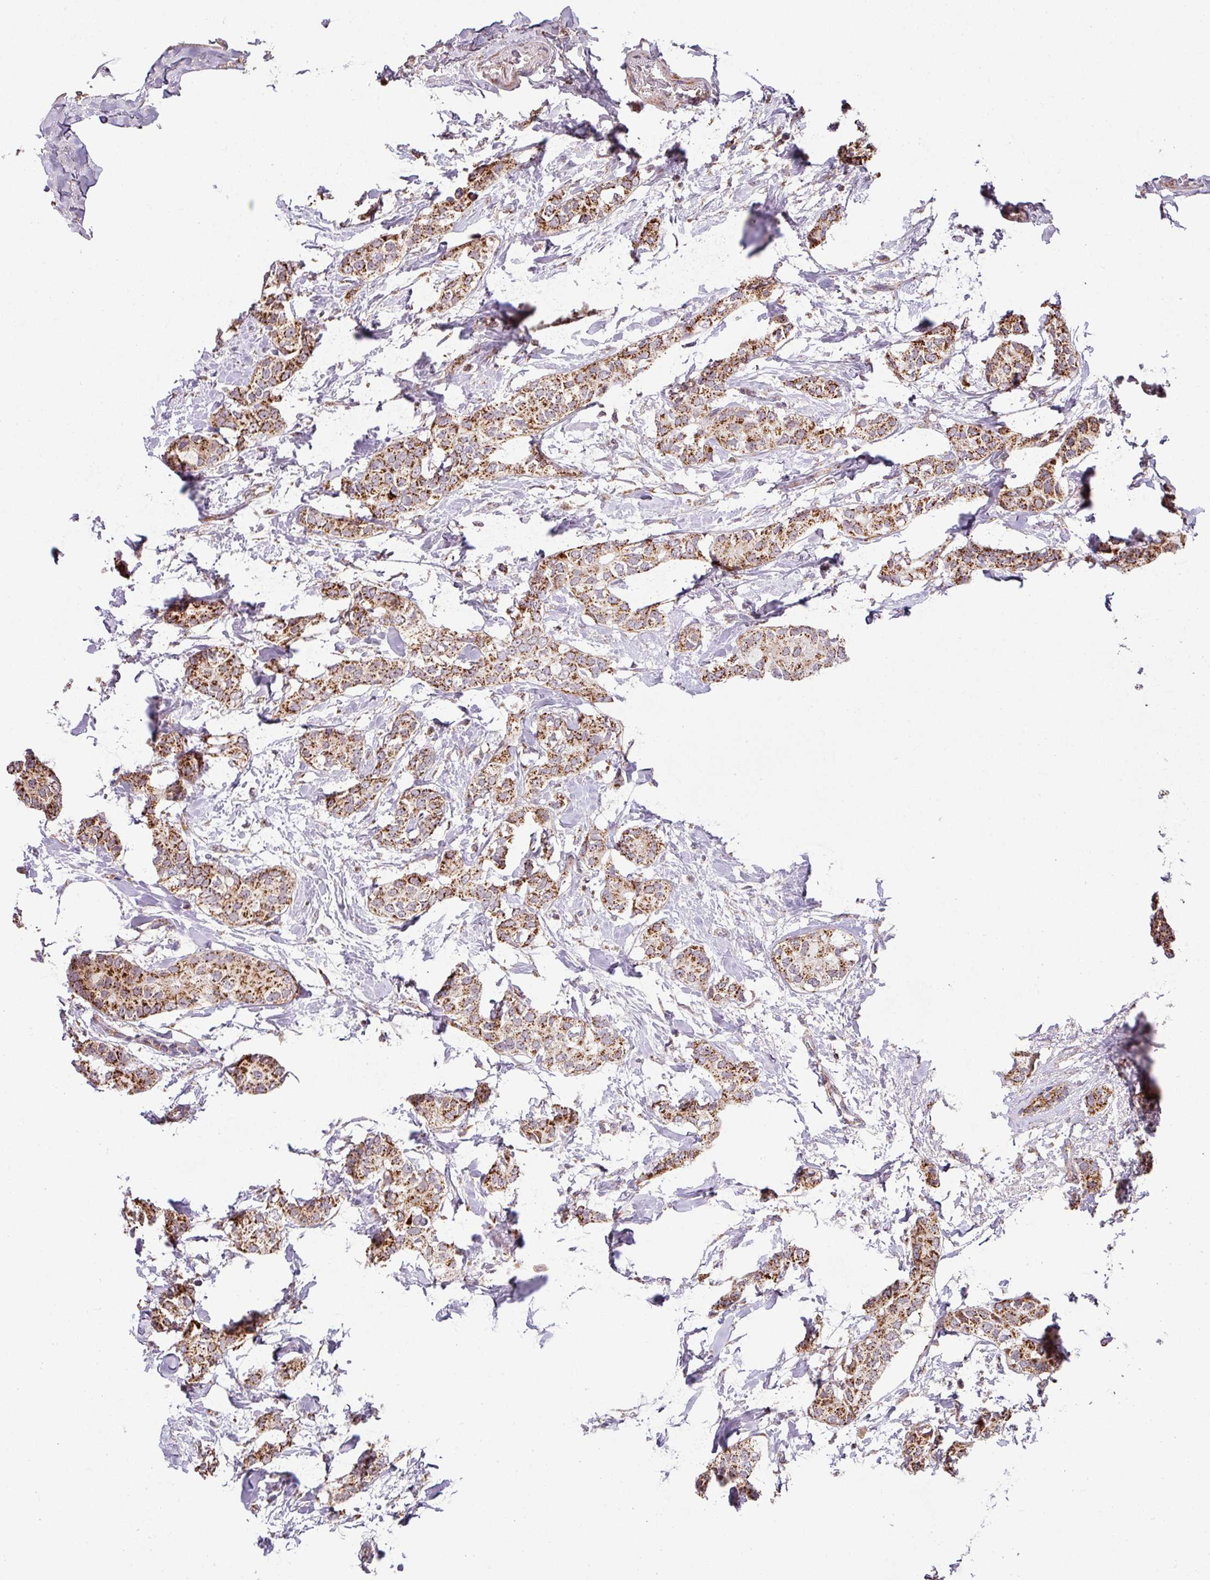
{"staining": {"intensity": "strong", "quantity": ">75%", "location": "cytoplasmic/membranous"}, "tissue": "breast cancer", "cell_type": "Tumor cells", "image_type": "cancer", "snomed": [{"axis": "morphology", "description": "Duct carcinoma"}, {"axis": "topography", "description": "Breast"}], "caption": "Immunohistochemistry photomicrograph of breast cancer stained for a protein (brown), which exhibits high levels of strong cytoplasmic/membranous expression in about >75% of tumor cells.", "gene": "SARS2", "patient": {"sex": "female", "age": 73}}